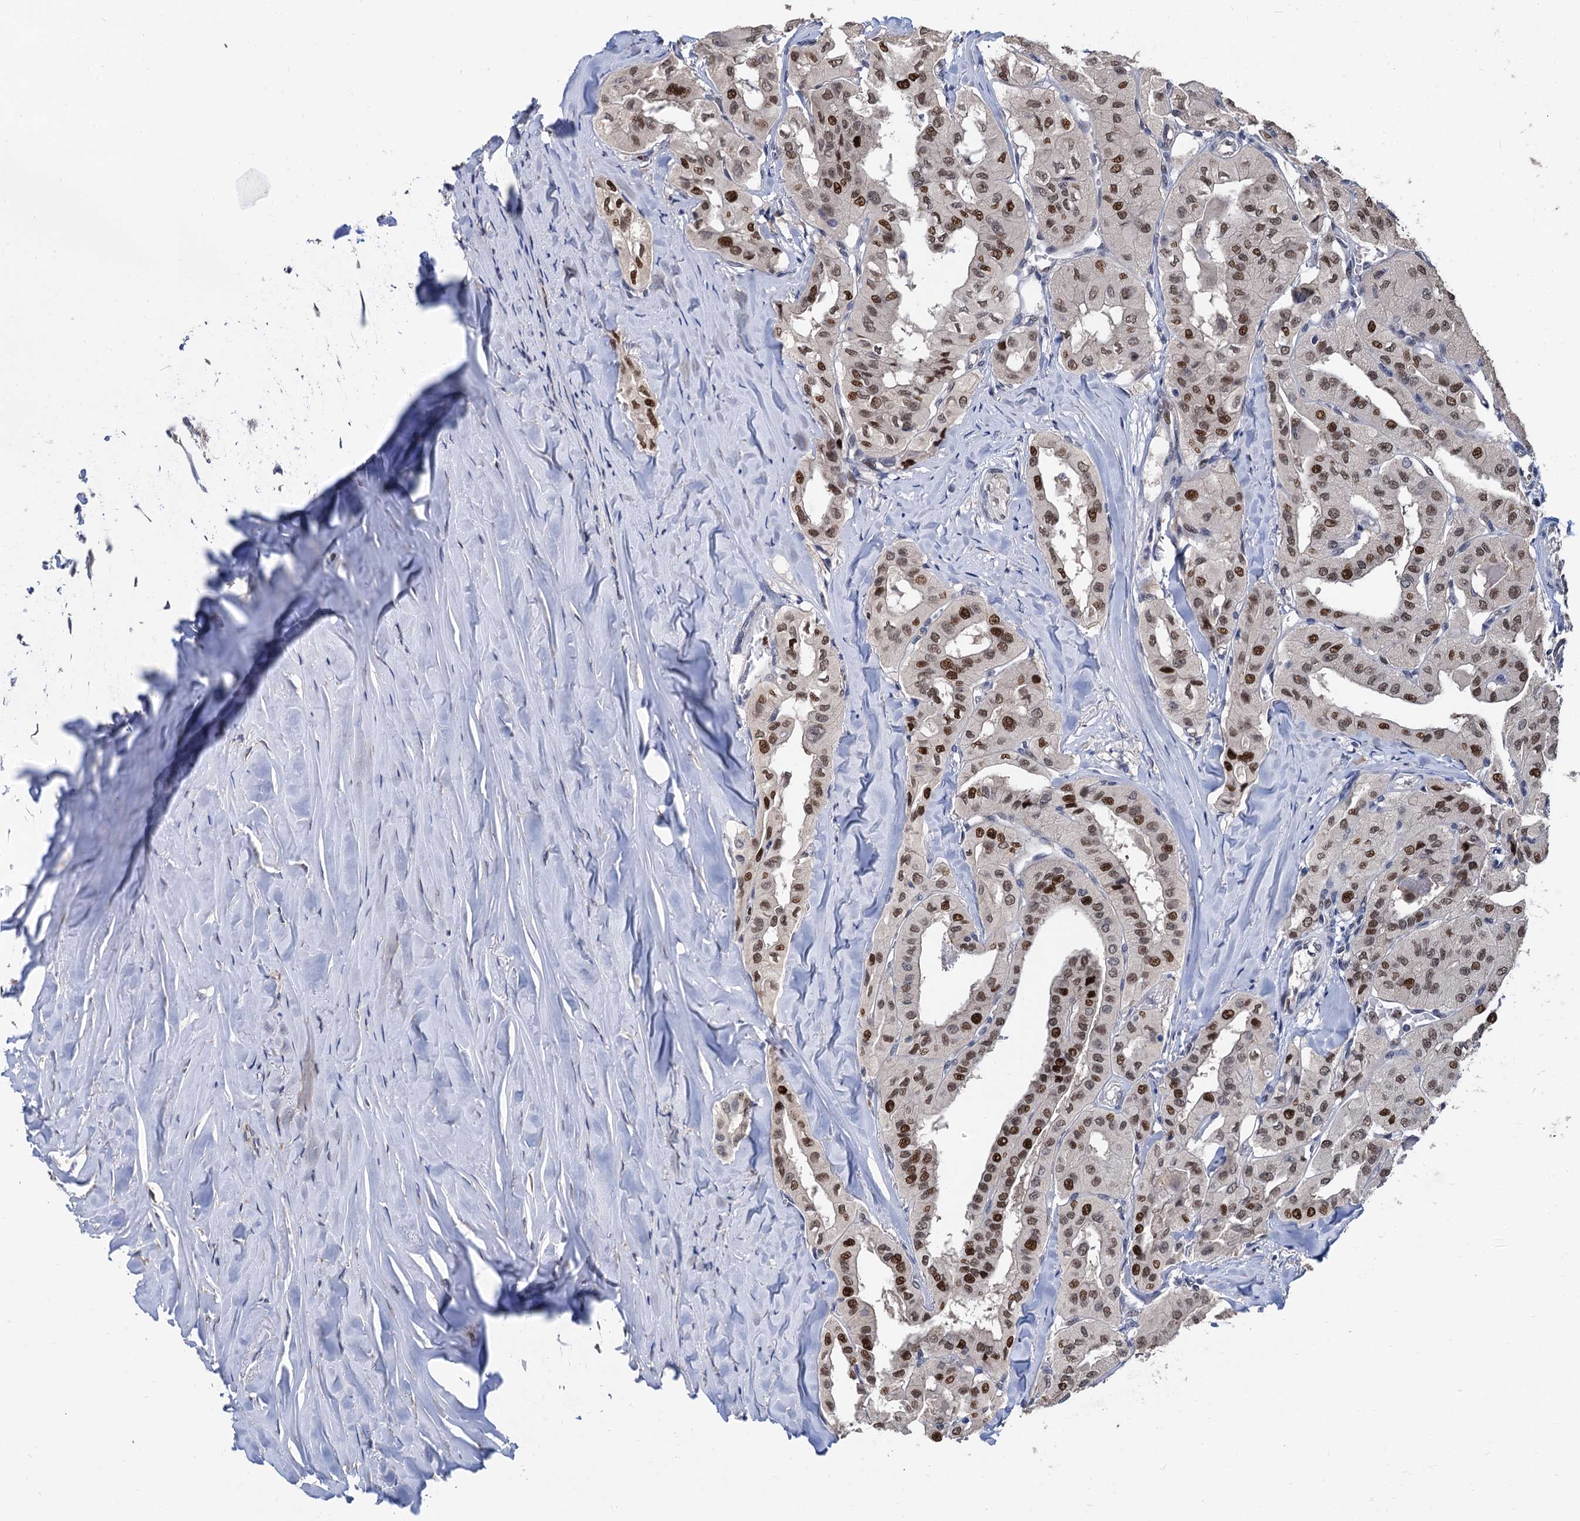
{"staining": {"intensity": "strong", "quantity": ">75%", "location": "nuclear"}, "tissue": "thyroid cancer", "cell_type": "Tumor cells", "image_type": "cancer", "snomed": [{"axis": "morphology", "description": "Papillary adenocarcinoma, NOS"}, {"axis": "topography", "description": "Thyroid gland"}], "caption": "High-power microscopy captured an immunohistochemistry (IHC) photomicrograph of papillary adenocarcinoma (thyroid), revealing strong nuclear staining in approximately >75% of tumor cells.", "gene": "TSEN34", "patient": {"sex": "female", "age": 59}}